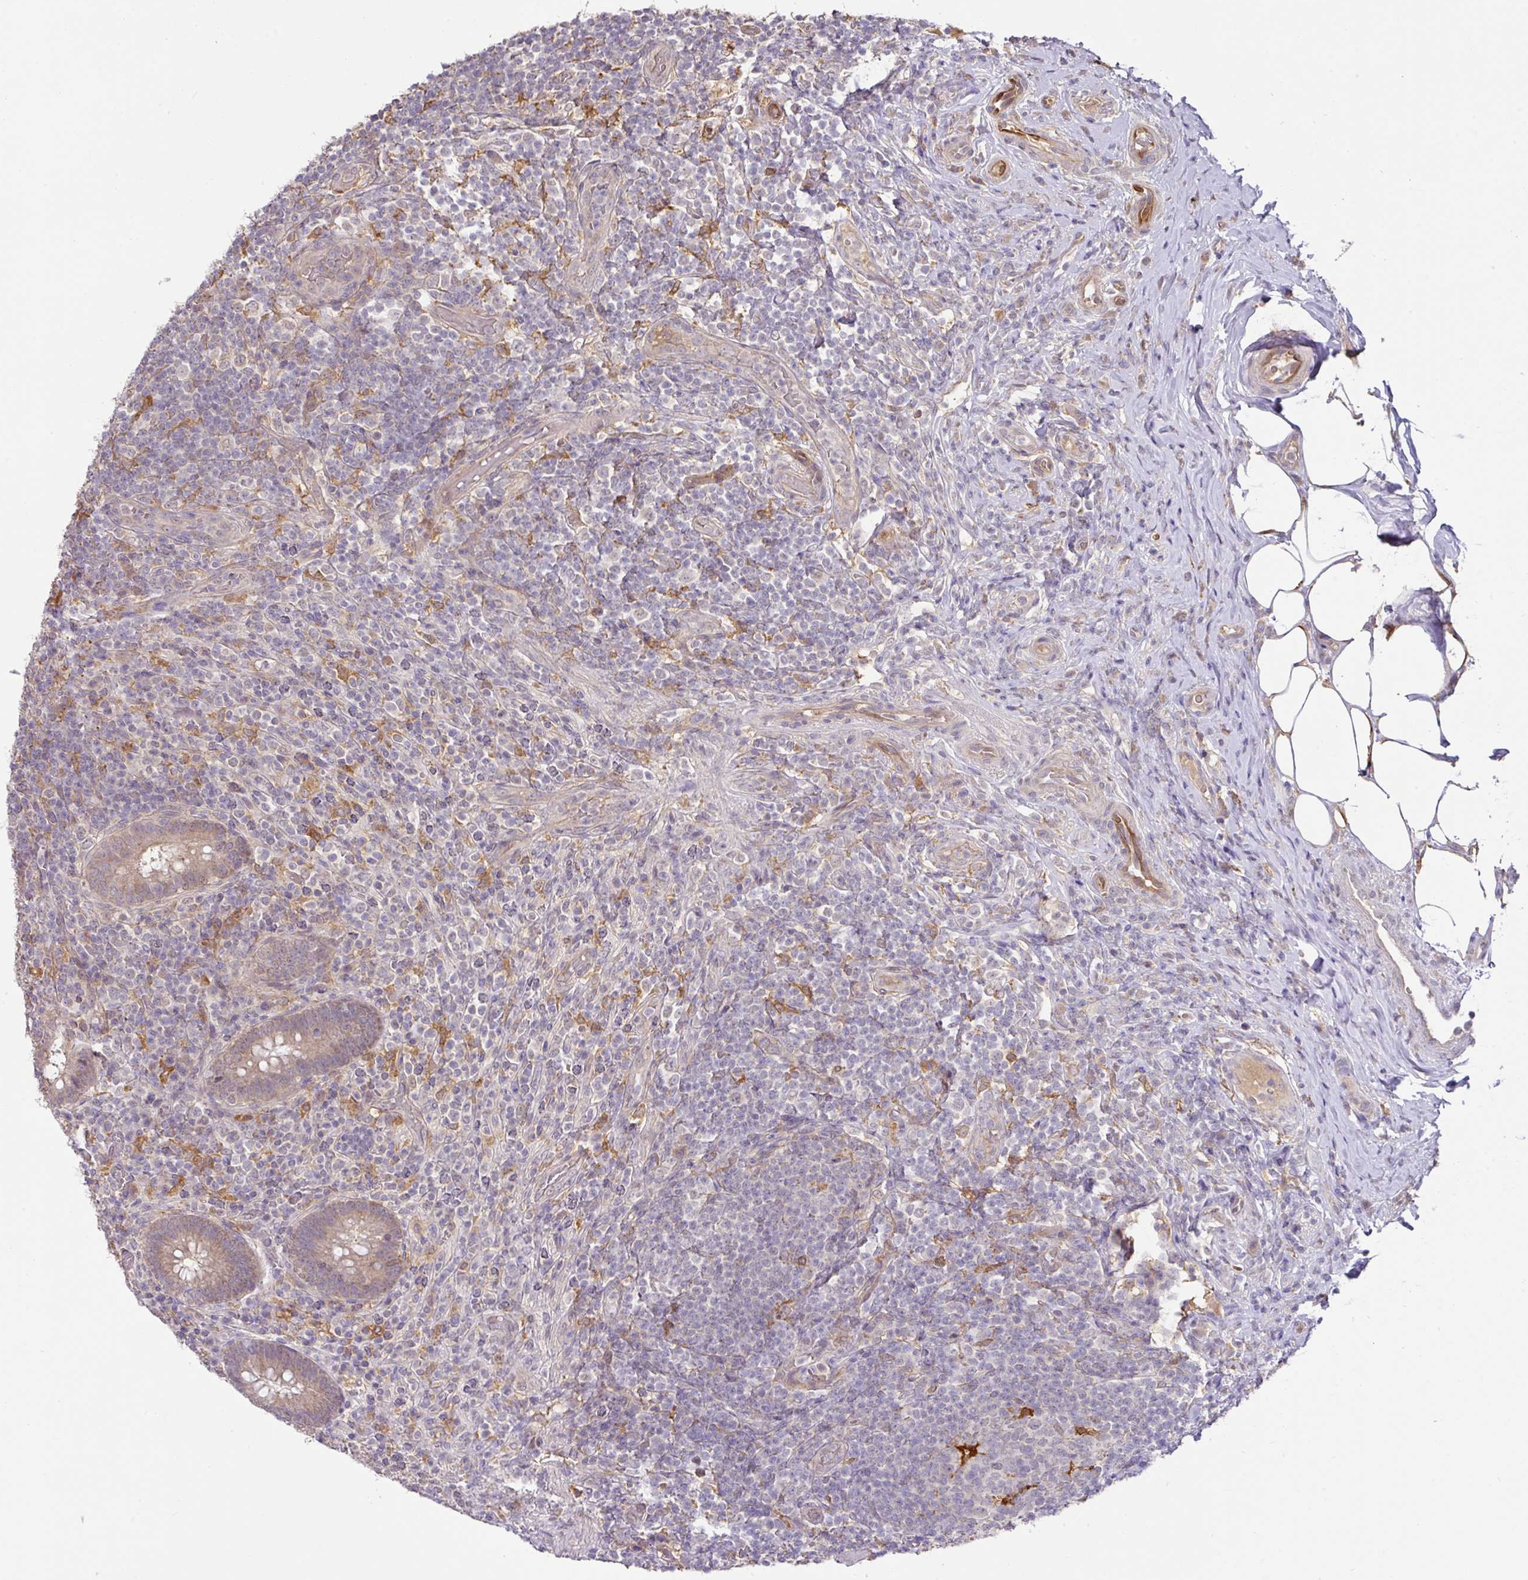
{"staining": {"intensity": "weak", "quantity": "<25%", "location": "cytoplasmic/membranous"}, "tissue": "appendix", "cell_type": "Glandular cells", "image_type": "normal", "snomed": [{"axis": "morphology", "description": "Normal tissue, NOS"}, {"axis": "topography", "description": "Appendix"}], "caption": "A micrograph of human appendix is negative for staining in glandular cells.", "gene": "GCNT7", "patient": {"sex": "female", "age": 43}}